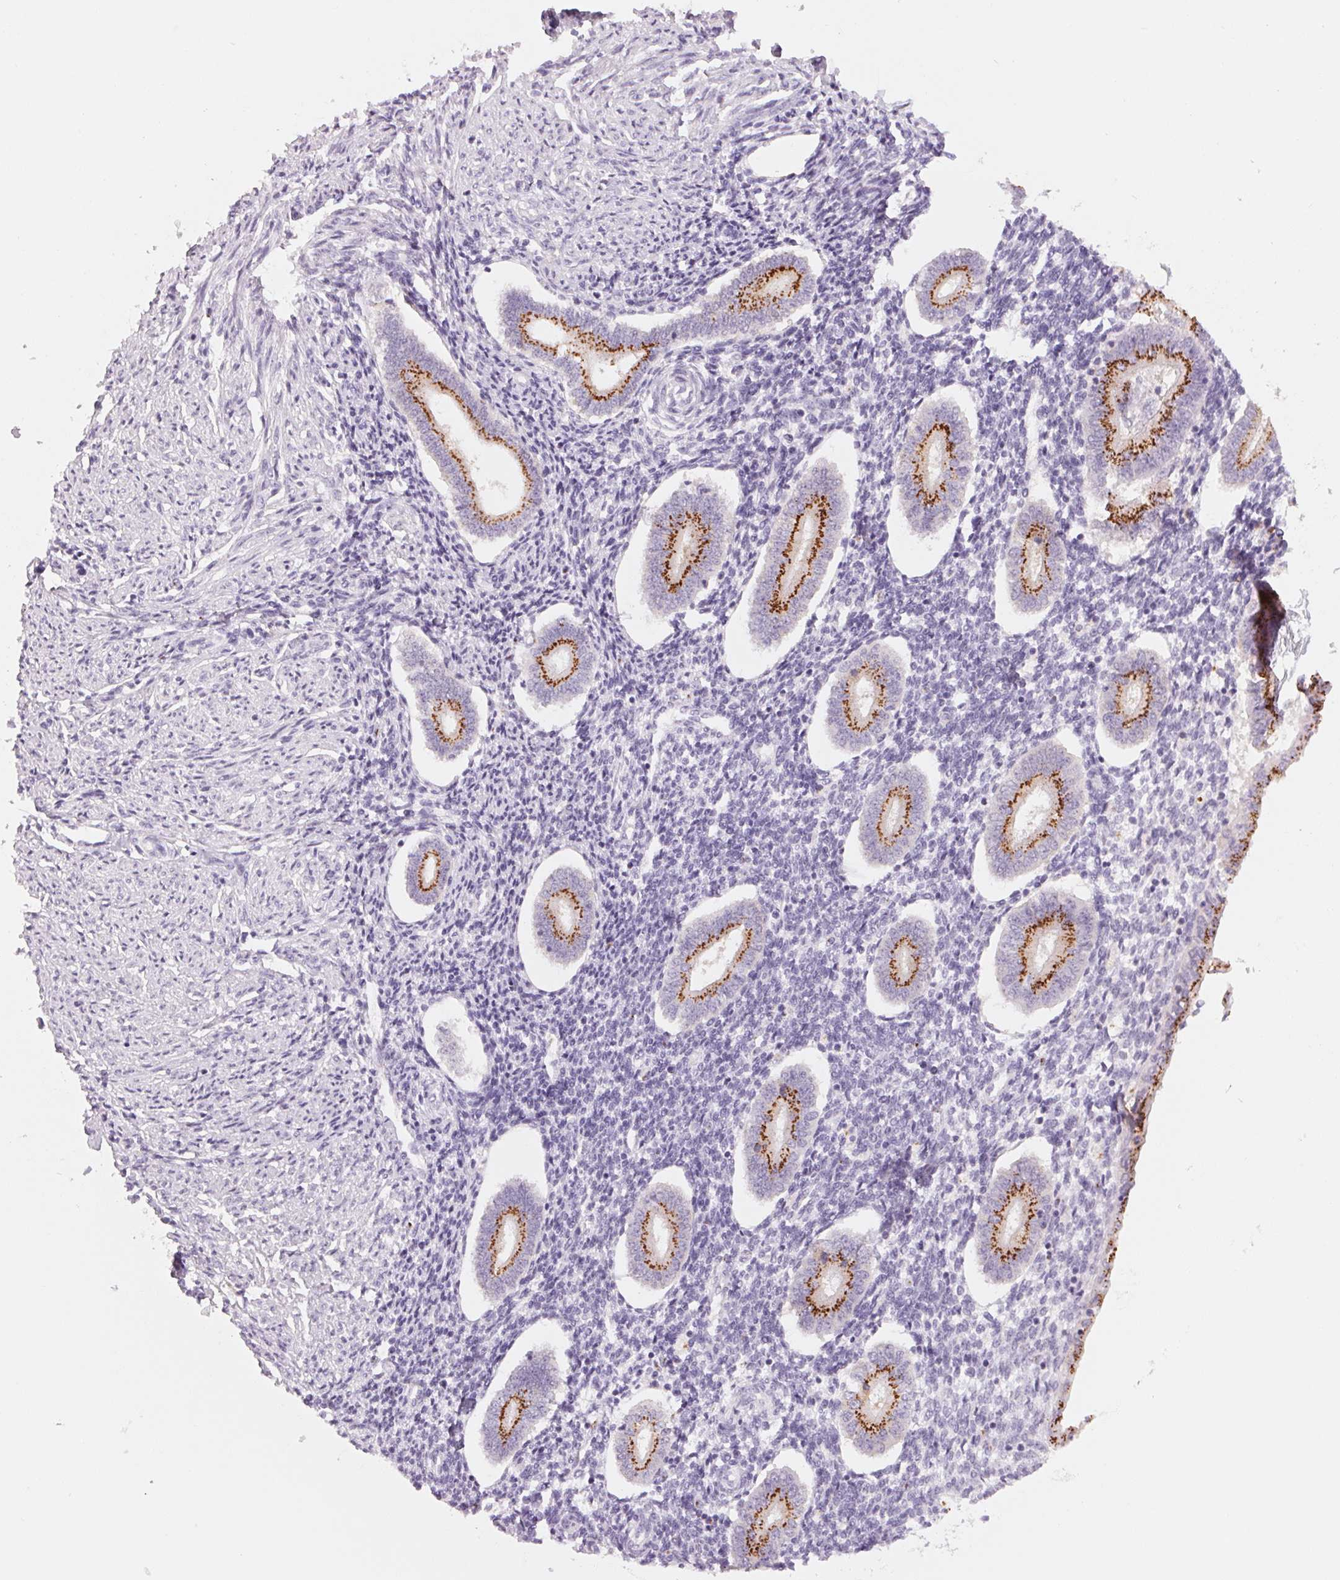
{"staining": {"intensity": "negative", "quantity": "none", "location": "none"}, "tissue": "endometrium", "cell_type": "Cells in endometrial stroma", "image_type": "normal", "snomed": [{"axis": "morphology", "description": "Normal tissue, NOS"}, {"axis": "topography", "description": "Endometrium"}], "caption": "High magnification brightfield microscopy of normal endometrium stained with DAB (brown) and counterstained with hematoxylin (blue): cells in endometrial stroma show no significant staining.", "gene": "GALNT7", "patient": {"sex": "female", "age": 40}}